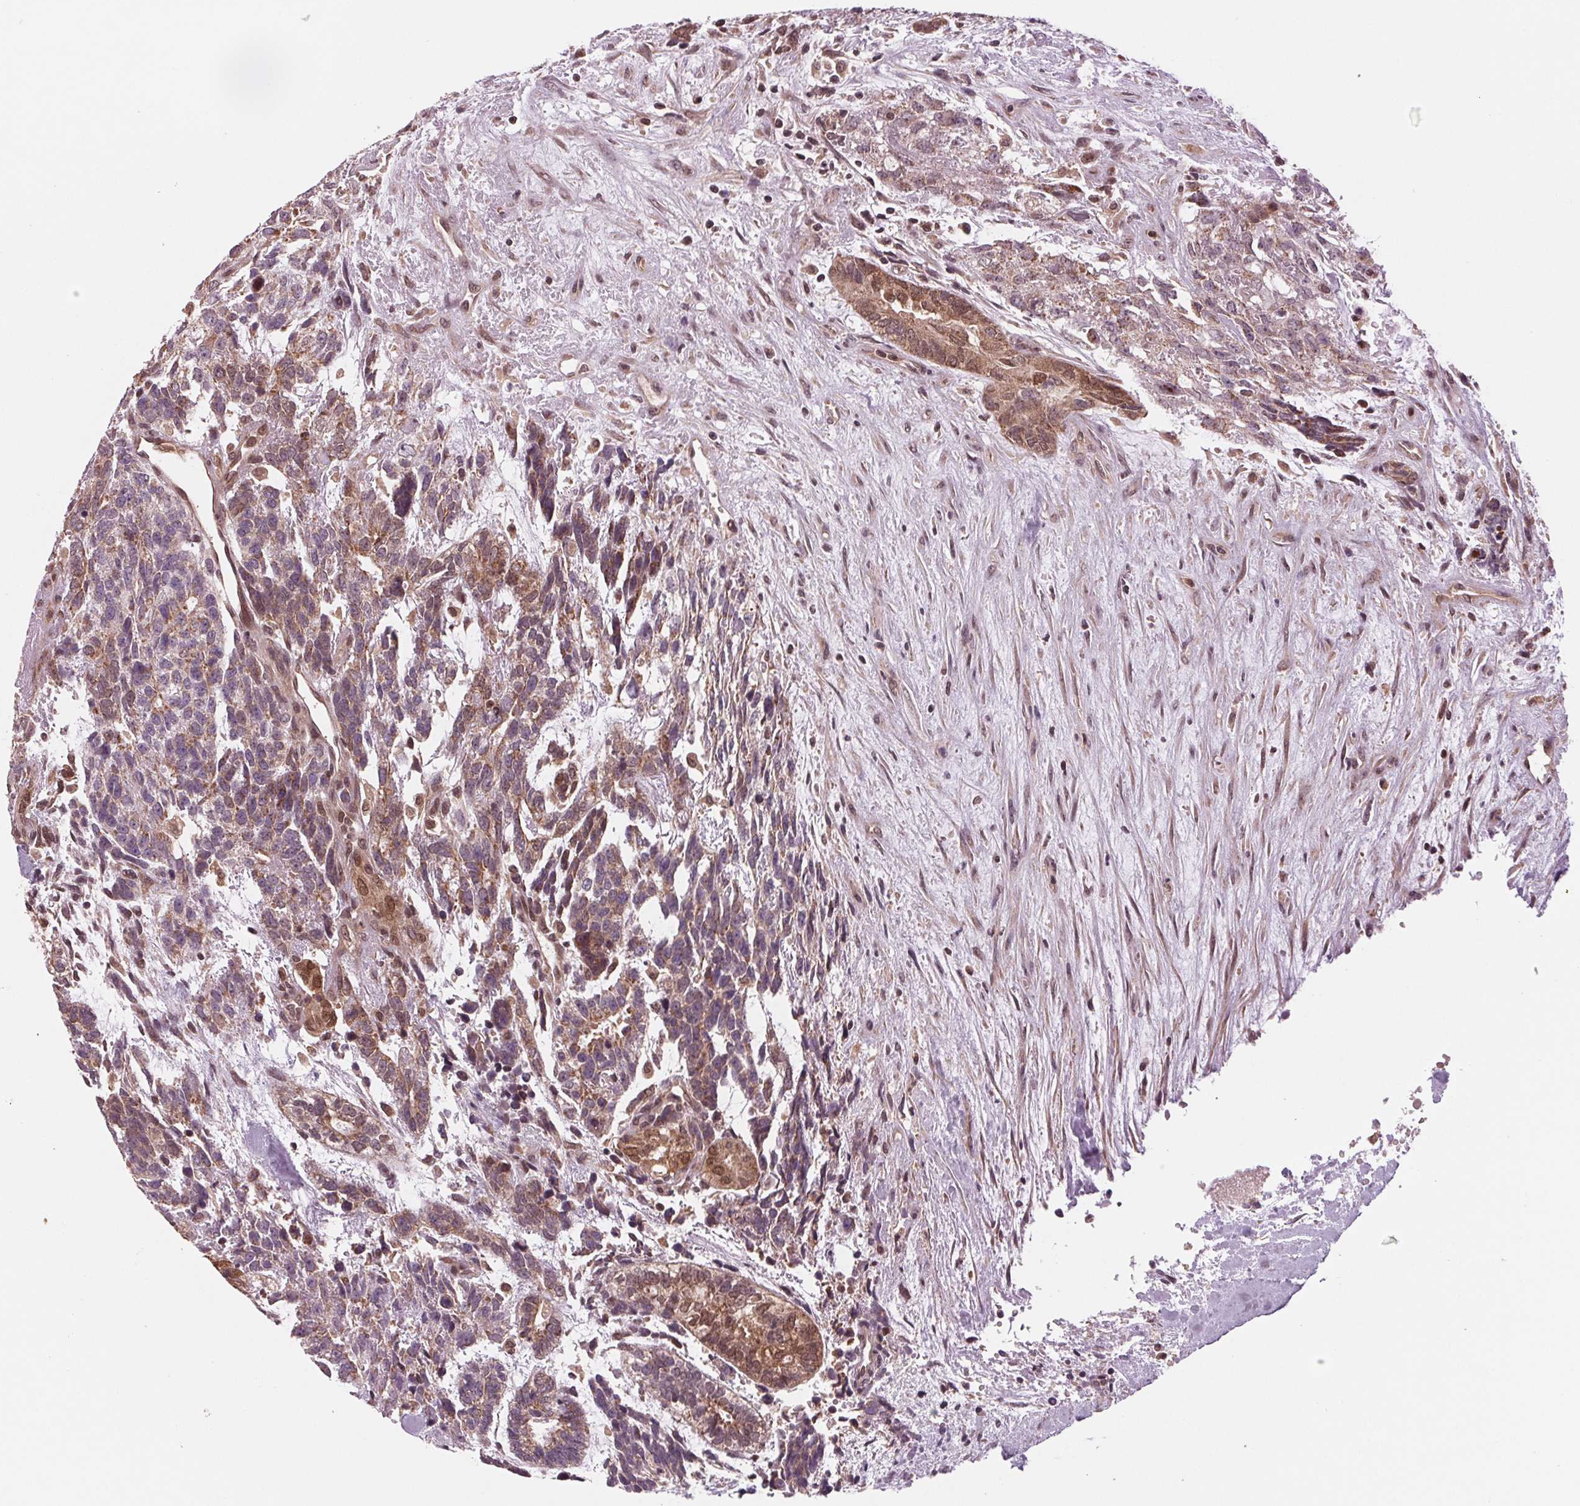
{"staining": {"intensity": "moderate", "quantity": "25%-75%", "location": "cytoplasmic/membranous,nuclear"}, "tissue": "testis cancer", "cell_type": "Tumor cells", "image_type": "cancer", "snomed": [{"axis": "morphology", "description": "Carcinoma, Embryonal, NOS"}, {"axis": "topography", "description": "Testis"}], "caption": "A micrograph of testis cancer stained for a protein demonstrates moderate cytoplasmic/membranous and nuclear brown staining in tumor cells.", "gene": "STAT3", "patient": {"sex": "male", "age": 23}}